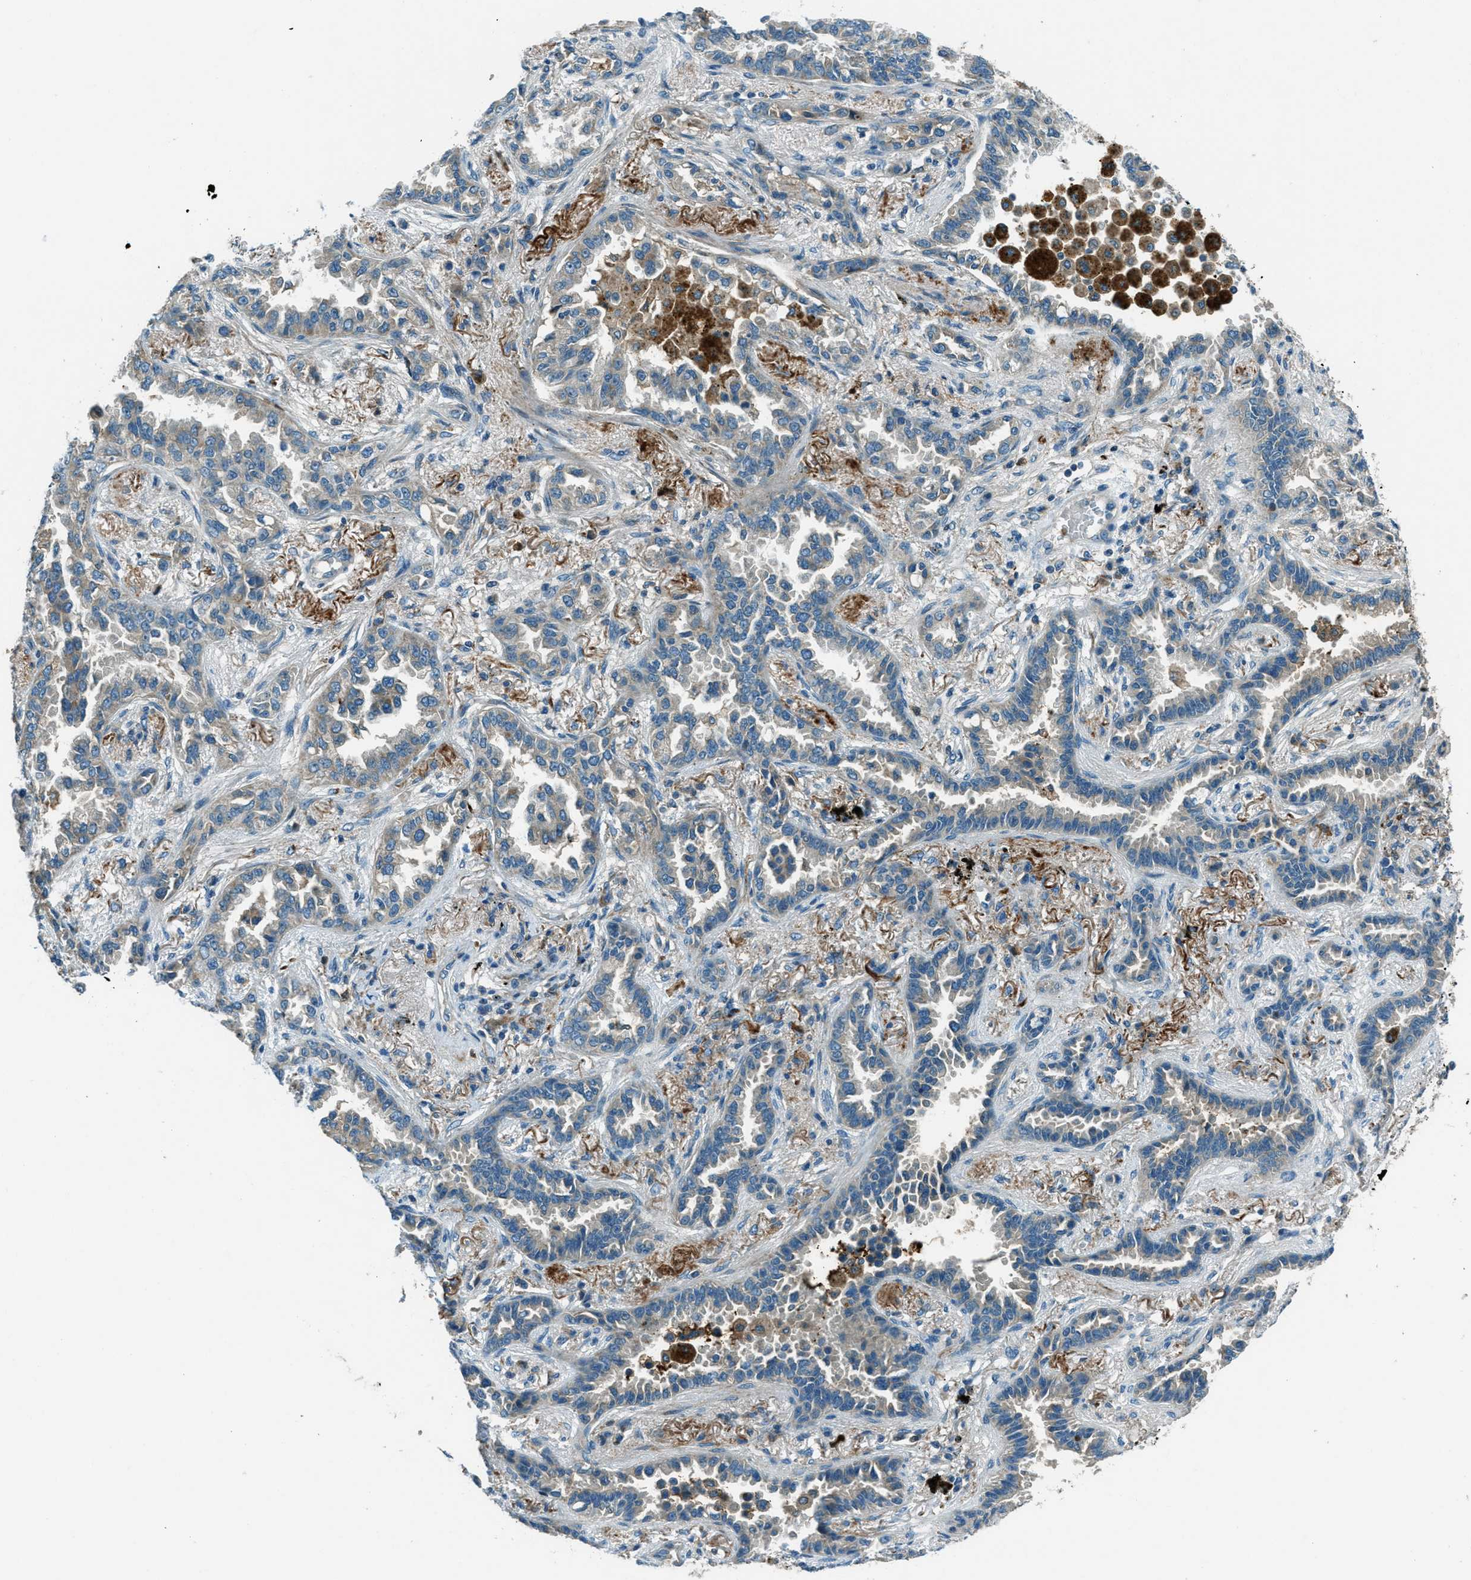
{"staining": {"intensity": "weak", "quantity": "<25%", "location": "cytoplasmic/membranous"}, "tissue": "lung cancer", "cell_type": "Tumor cells", "image_type": "cancer", "snomed": [{"axis": "morphology", "description": "Normal tissue, NOS"}, {"axis": "morphology", "description": "Adenocarcinoma, NOS"}, {"axis": "topography", "description": "Lung"}], "caption": "There is no significant positivity in tumor cells of adenocarcinoma (lung). (Stains: DAB (3,3'-diaminobenzidine) IHC with hematoxylin counter stain, Microscopy: brightfield microscopy at high magnification).", "gene": "FAR1", "patient": {"sex": "male", "age": 59}}